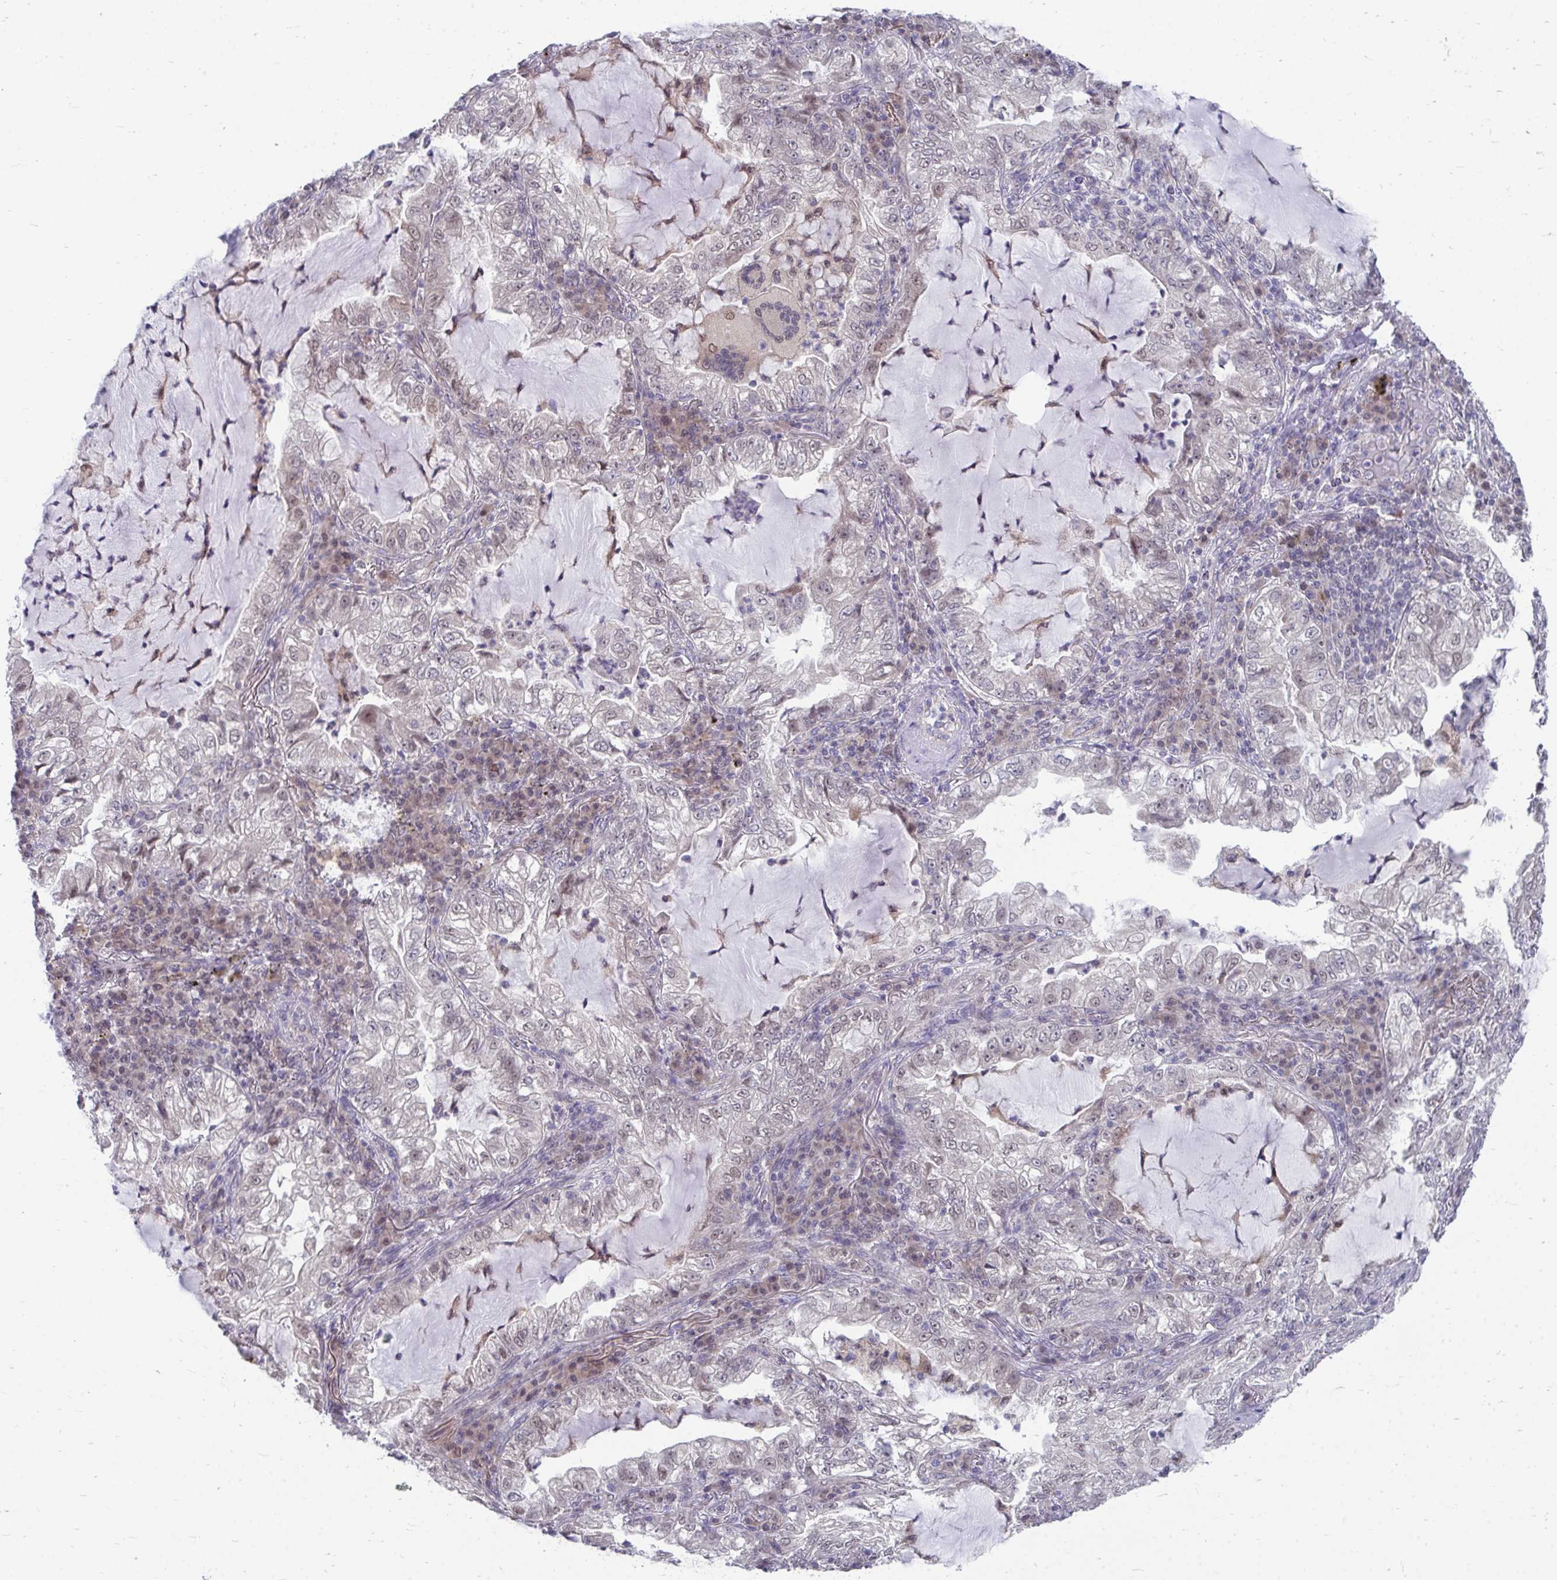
{"staining": {"intensity": "weak", "quantity": "<25%", "location": "nuclear"}, "tissue": "lung cancer", "cell_type": "Tumor cells", "image_type": "cancer", "snomed": [{"axis": "morphology", "description": "Adenocarcinoma, NOS"}, {"axis": "topography", "description": "Lung"}], "caption": "High magnification brightfield microscopy of lung adenocarcinoma stained with DAB (3,3'-diaminobenzidine) (brown) and counterstained with hematoxylin (blue): tumor cells show no significant staining.", "gene": "MROH8", "patient": {"sex": "female", "age": 73}}